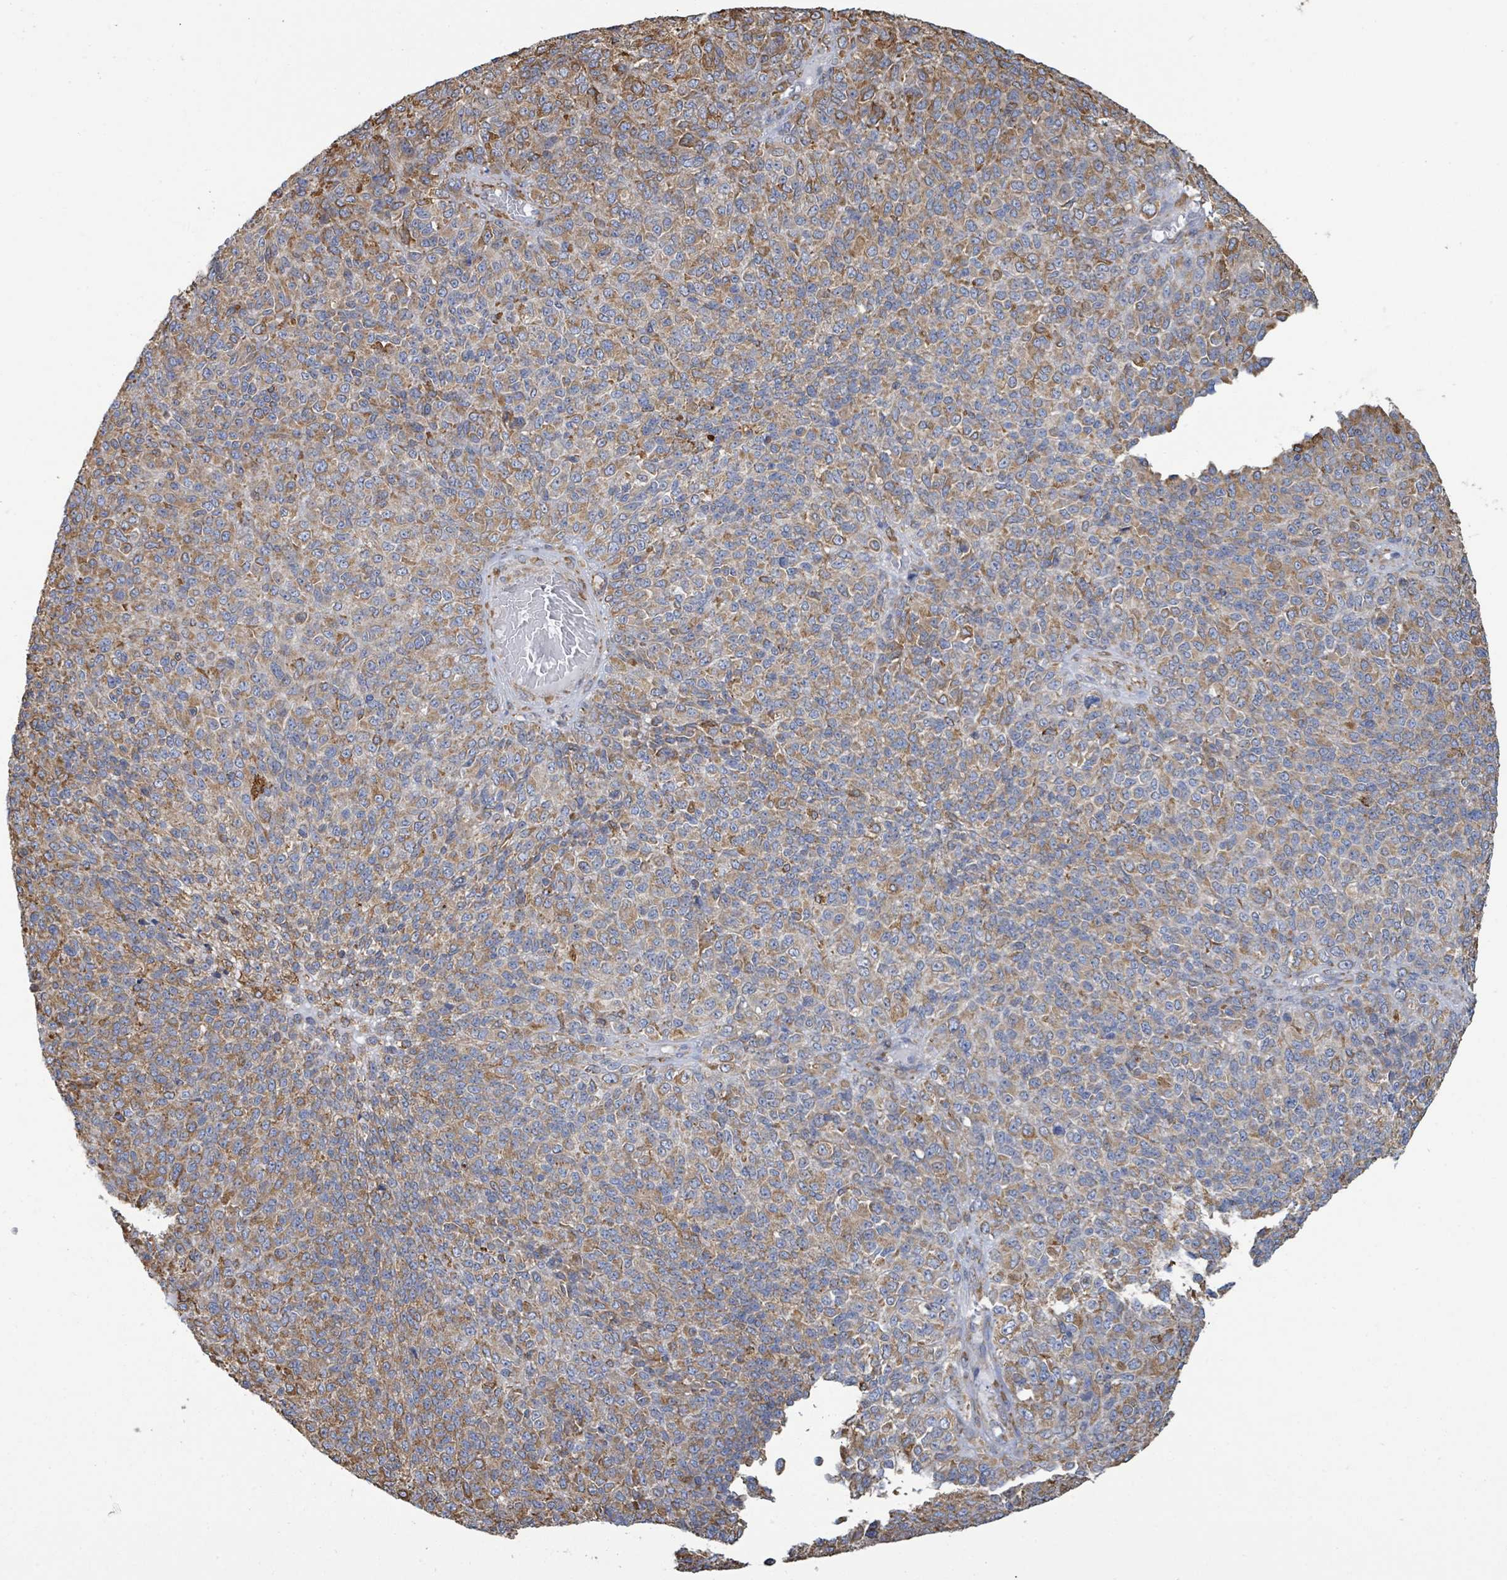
{"staining": {"intensity": "moderate", "quantity": "25%-75%", "location": "cytoplasmic/membranous"}, "tissue": "melanoma", "cell_type": "Tumor cells", "image_type": "cancer", "snomed": [{"axis": "morphology", "description": "Malignant melanoma, Metastatic site"}, {"axis": "topography", "description": "Brain"}], "caption": "High-power microscopy captured an IHC photomicrograph of malignant melanoma (metastatic site), revealing moderate cytoplasmic/membranous positivity in about 25%-75% of tumor cells.", "gene": "RFPL4A", "patient": {"sex": "female", "age": 56}}